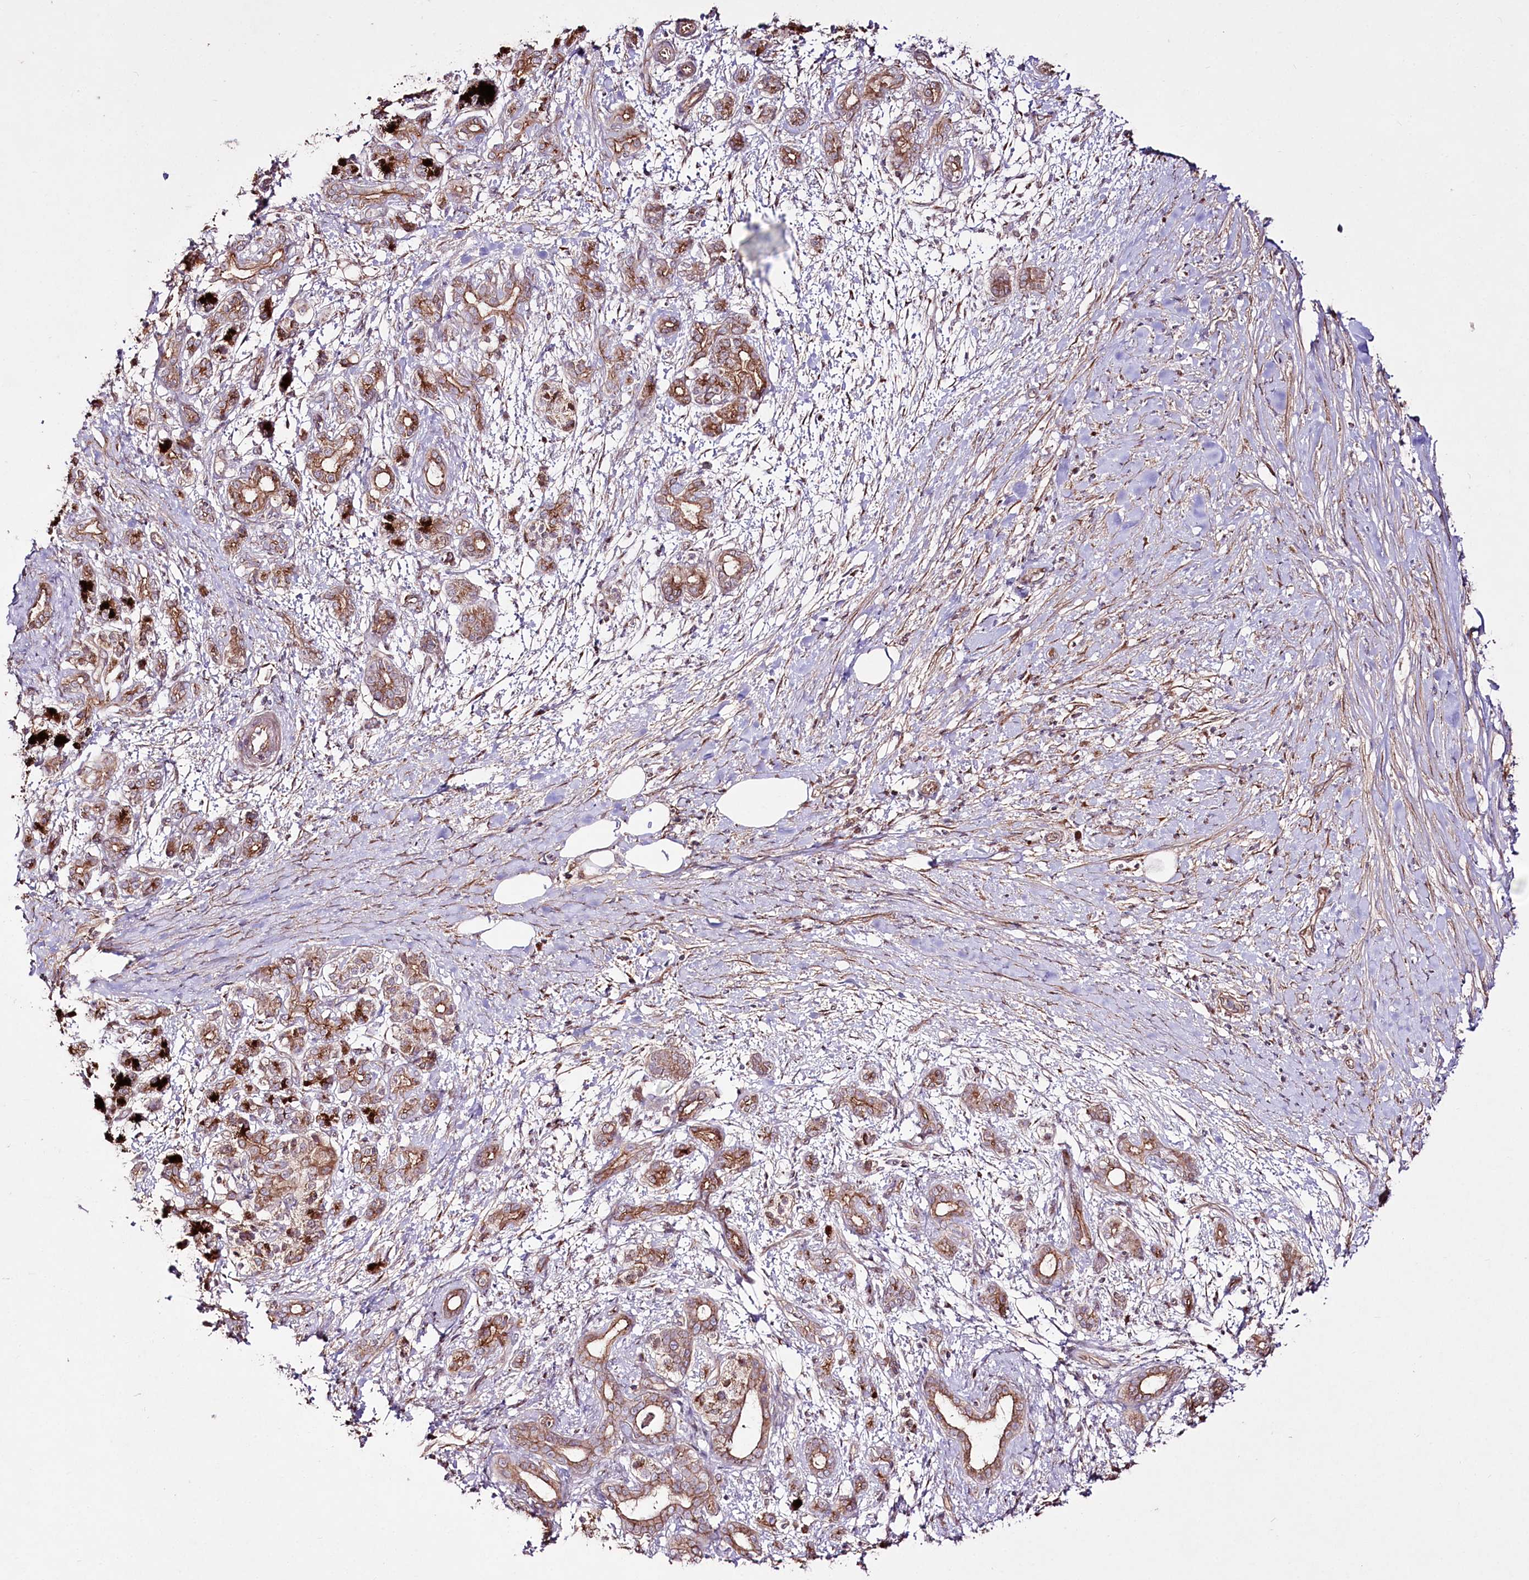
{"staining": {"intensity": "moderate", "quantity": ">75%", "location": "cytoplasmic/membranous"}, "tissue": "pancreatic cancer", "cell_type": "Tumor cells", "image_type": "cancer", "snomed": [{"axis": "morphology", "description": "Adenocarcinoma, NOS"}, {"axis": "topography", "description": "Pancreas"}], "caption": "Pancreatic cancer (adenocarcinoma) stained with a protein marker reveals moderate staining in tumor cells.", "gene": "REXO2", "patient": {"sex": "female", "age": 55}}